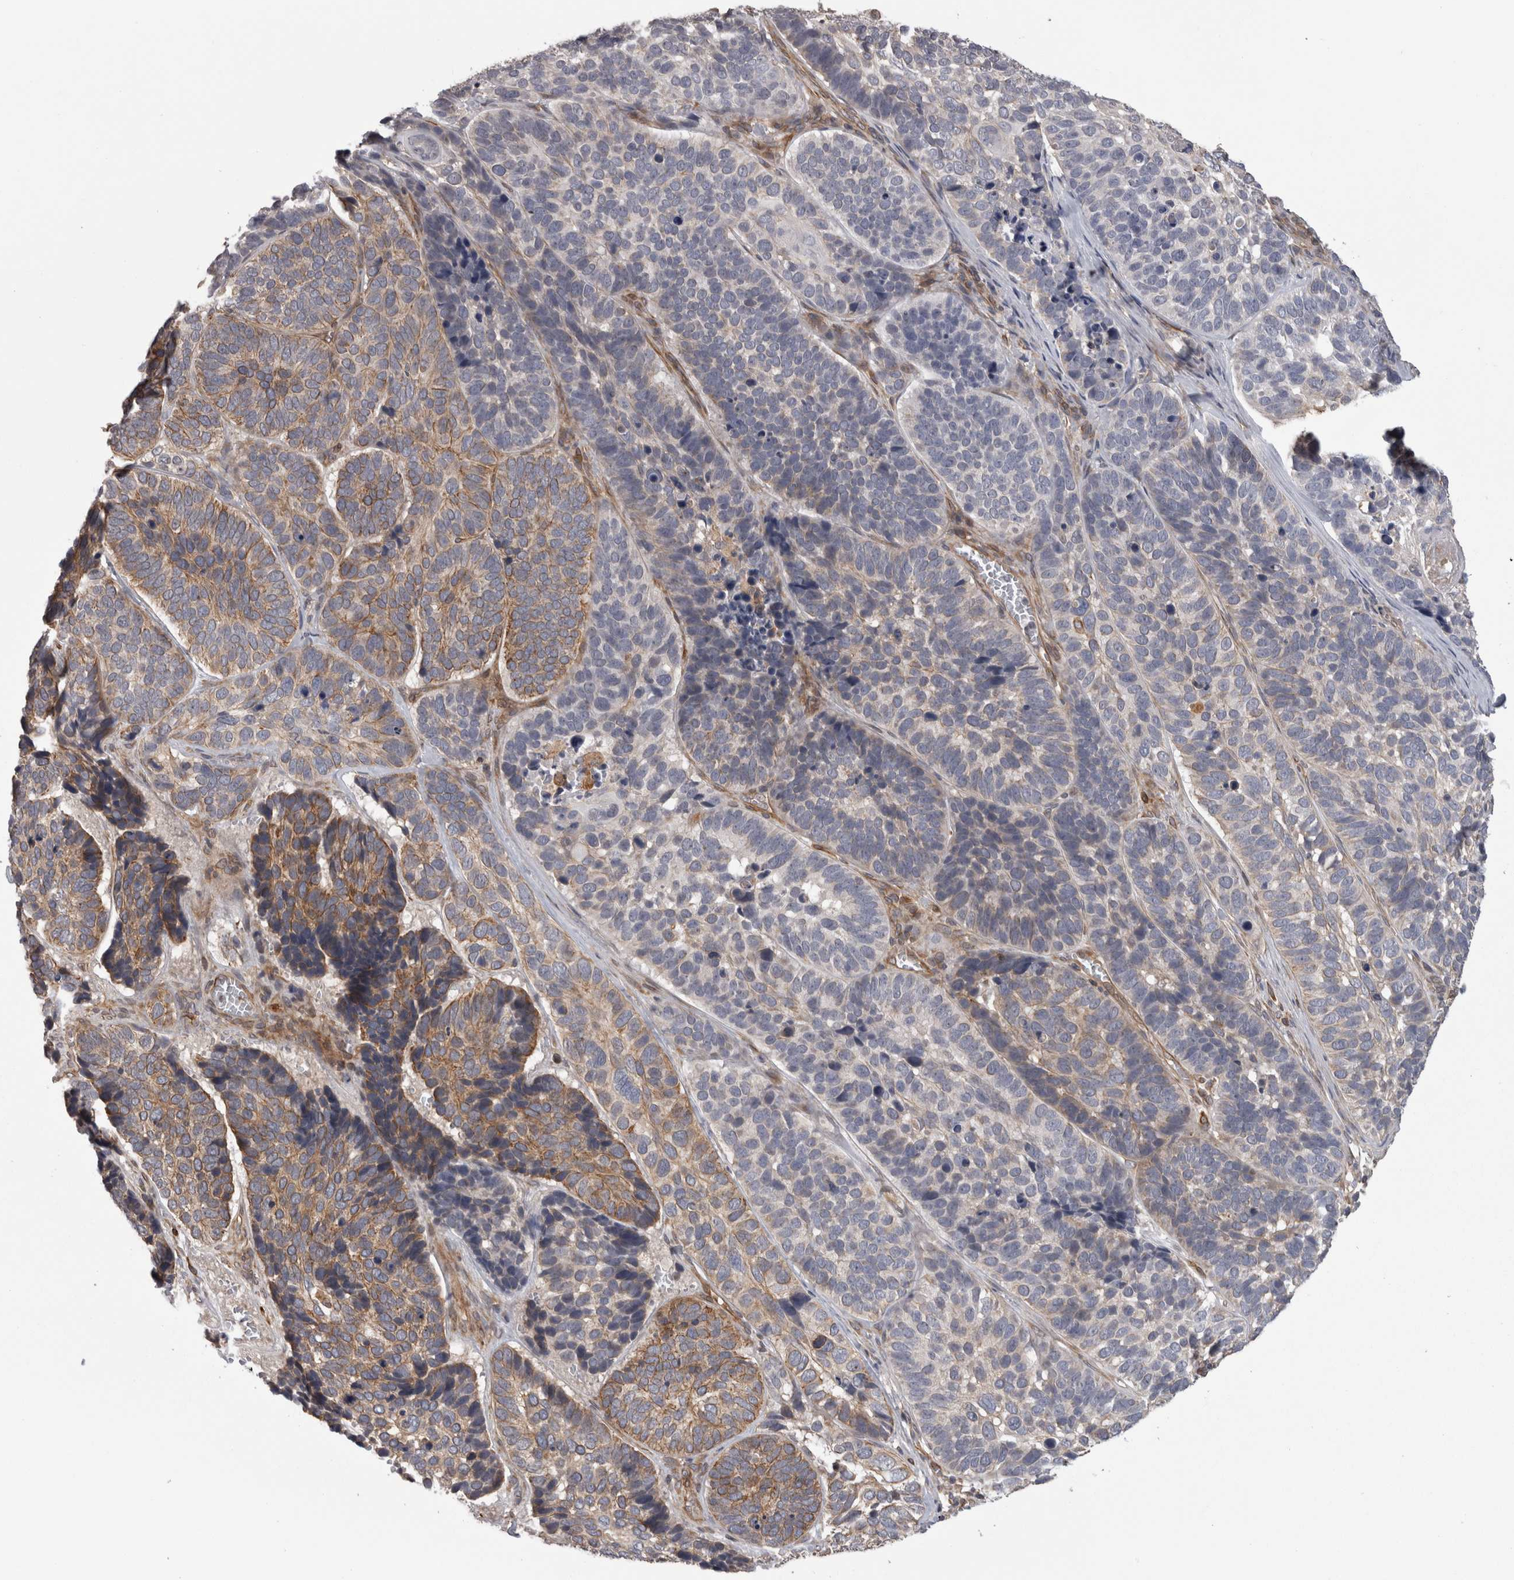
{"staining": {"intensity": "moderate", "quantity": "<25%", "location": "cytoplasmic/membranous"}, "tissue": "skin cancer", "cell_type": "Tumor cells", "image_type": "cancer", "snomed": [{"axis": "morphology", "description": "Basal cell carcinoma"}, {"axis": "topography", "description": "Skin"}], "caption": "Immunohistochemical staining of skin basal cell carcinoma demonstrates low levels of moderate cytoplasmic/membranous protein expression in approximately <25% of tumor cells.", "gene": "RMDN1", "patient": {"sex": "male", "age": 62}}